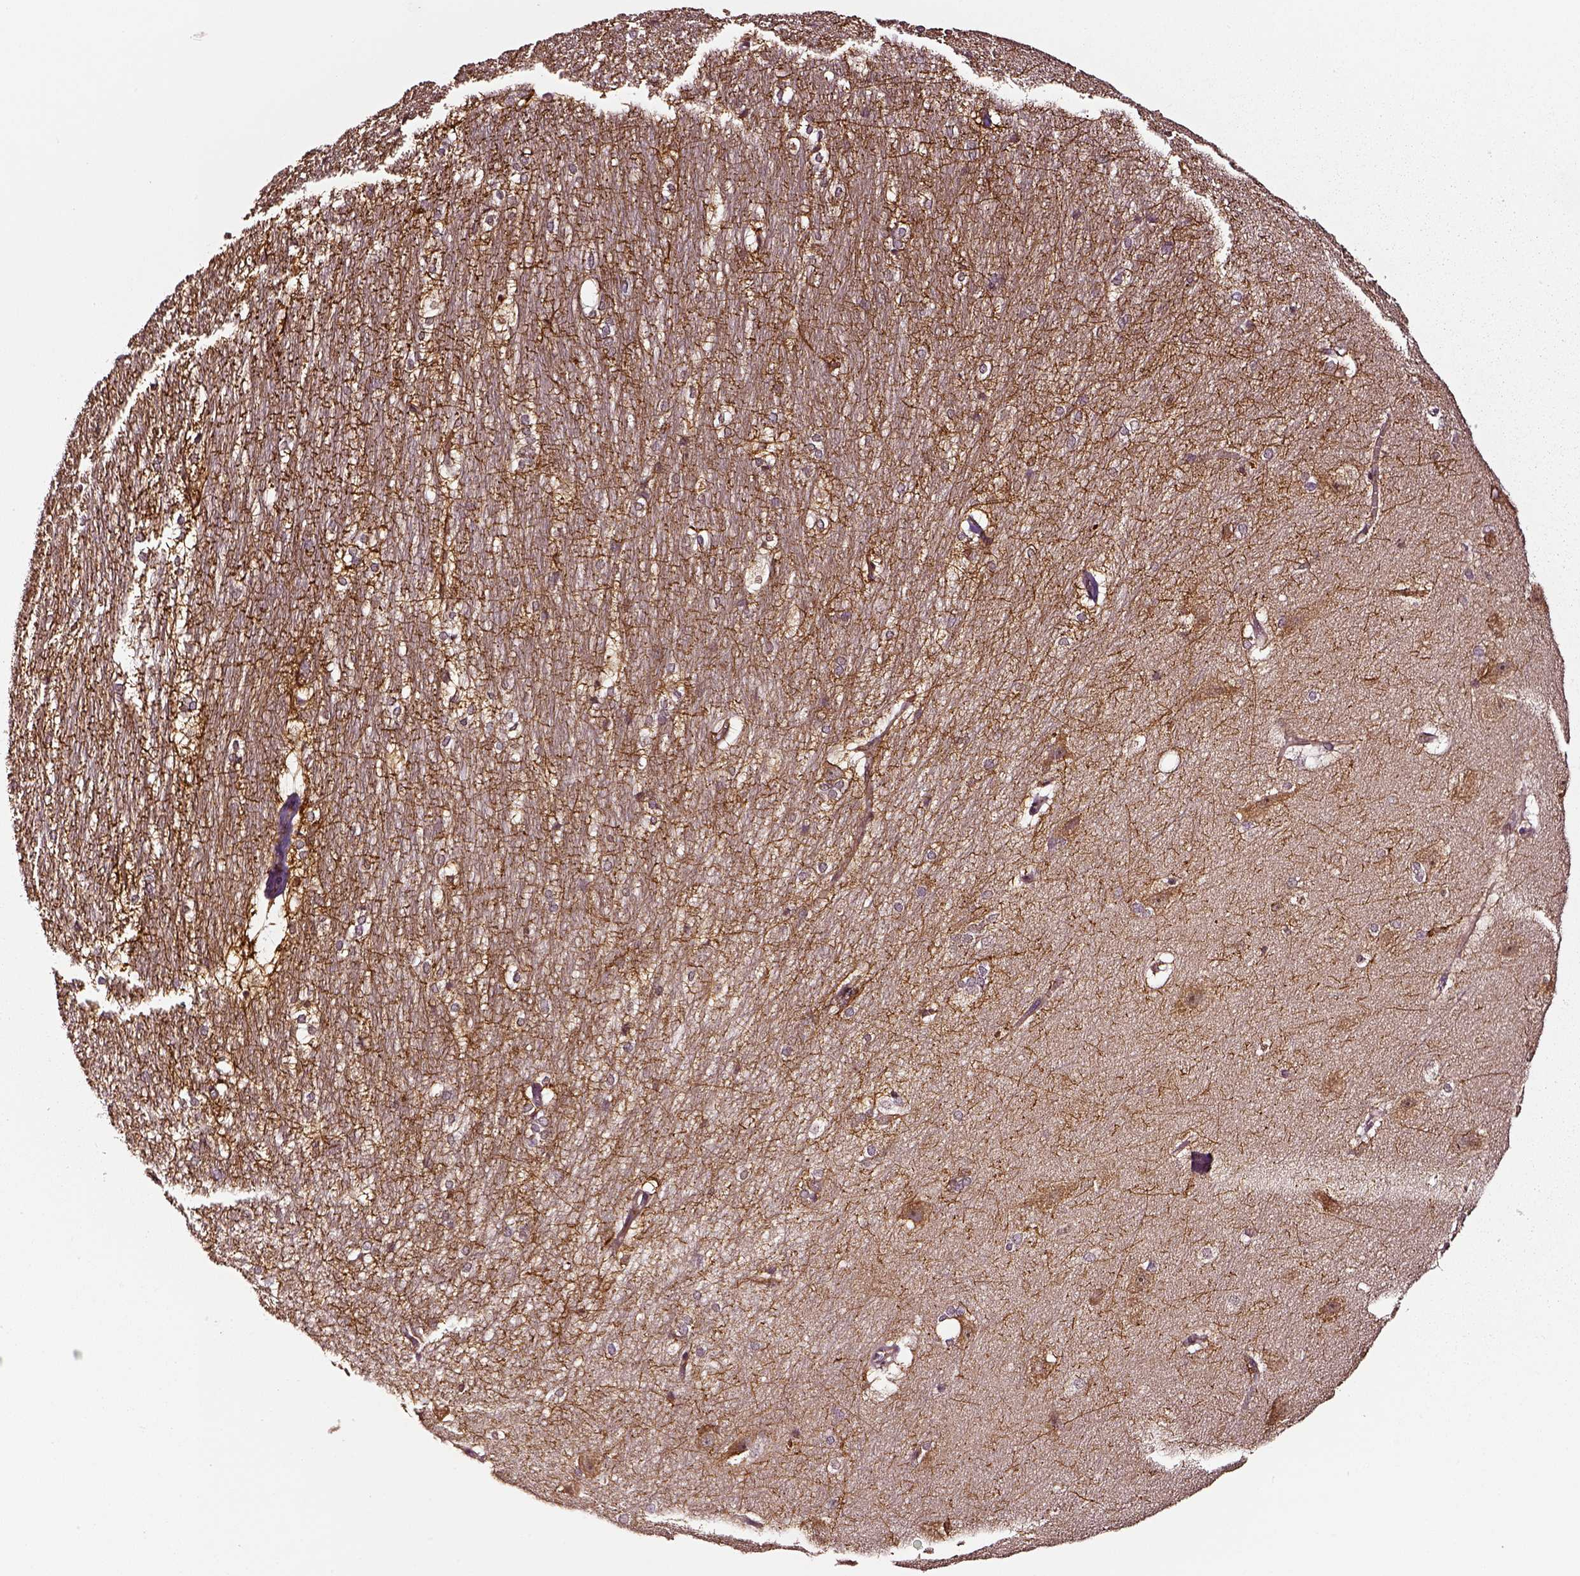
{"staining": {"intensity": "strong", "quantity": ">75%", "location": "cytoplasmic/membranous"}, "tissue": "hippocampus", "cell_type": "Glial cells", "image_type": "normal", "snomed": [{"axis": "morphology", "description": "Normal tissue, NOS"}, {"axis": "topography", "description": "Cerebral cortex"}, {"axis": "topography", "description": "Hippocampus"}], "caption": "Immunohistochemical staining of unremarkable hippocampus shows >75% levels of strong cytoplasmic/membranous protein positivity in approximately >75% of glial cells. (brown staining indicates protein expression, while blue staining denotes nuclei).", "gene": "RASSF5", "patient": {"sex": "female", "age": 19}}